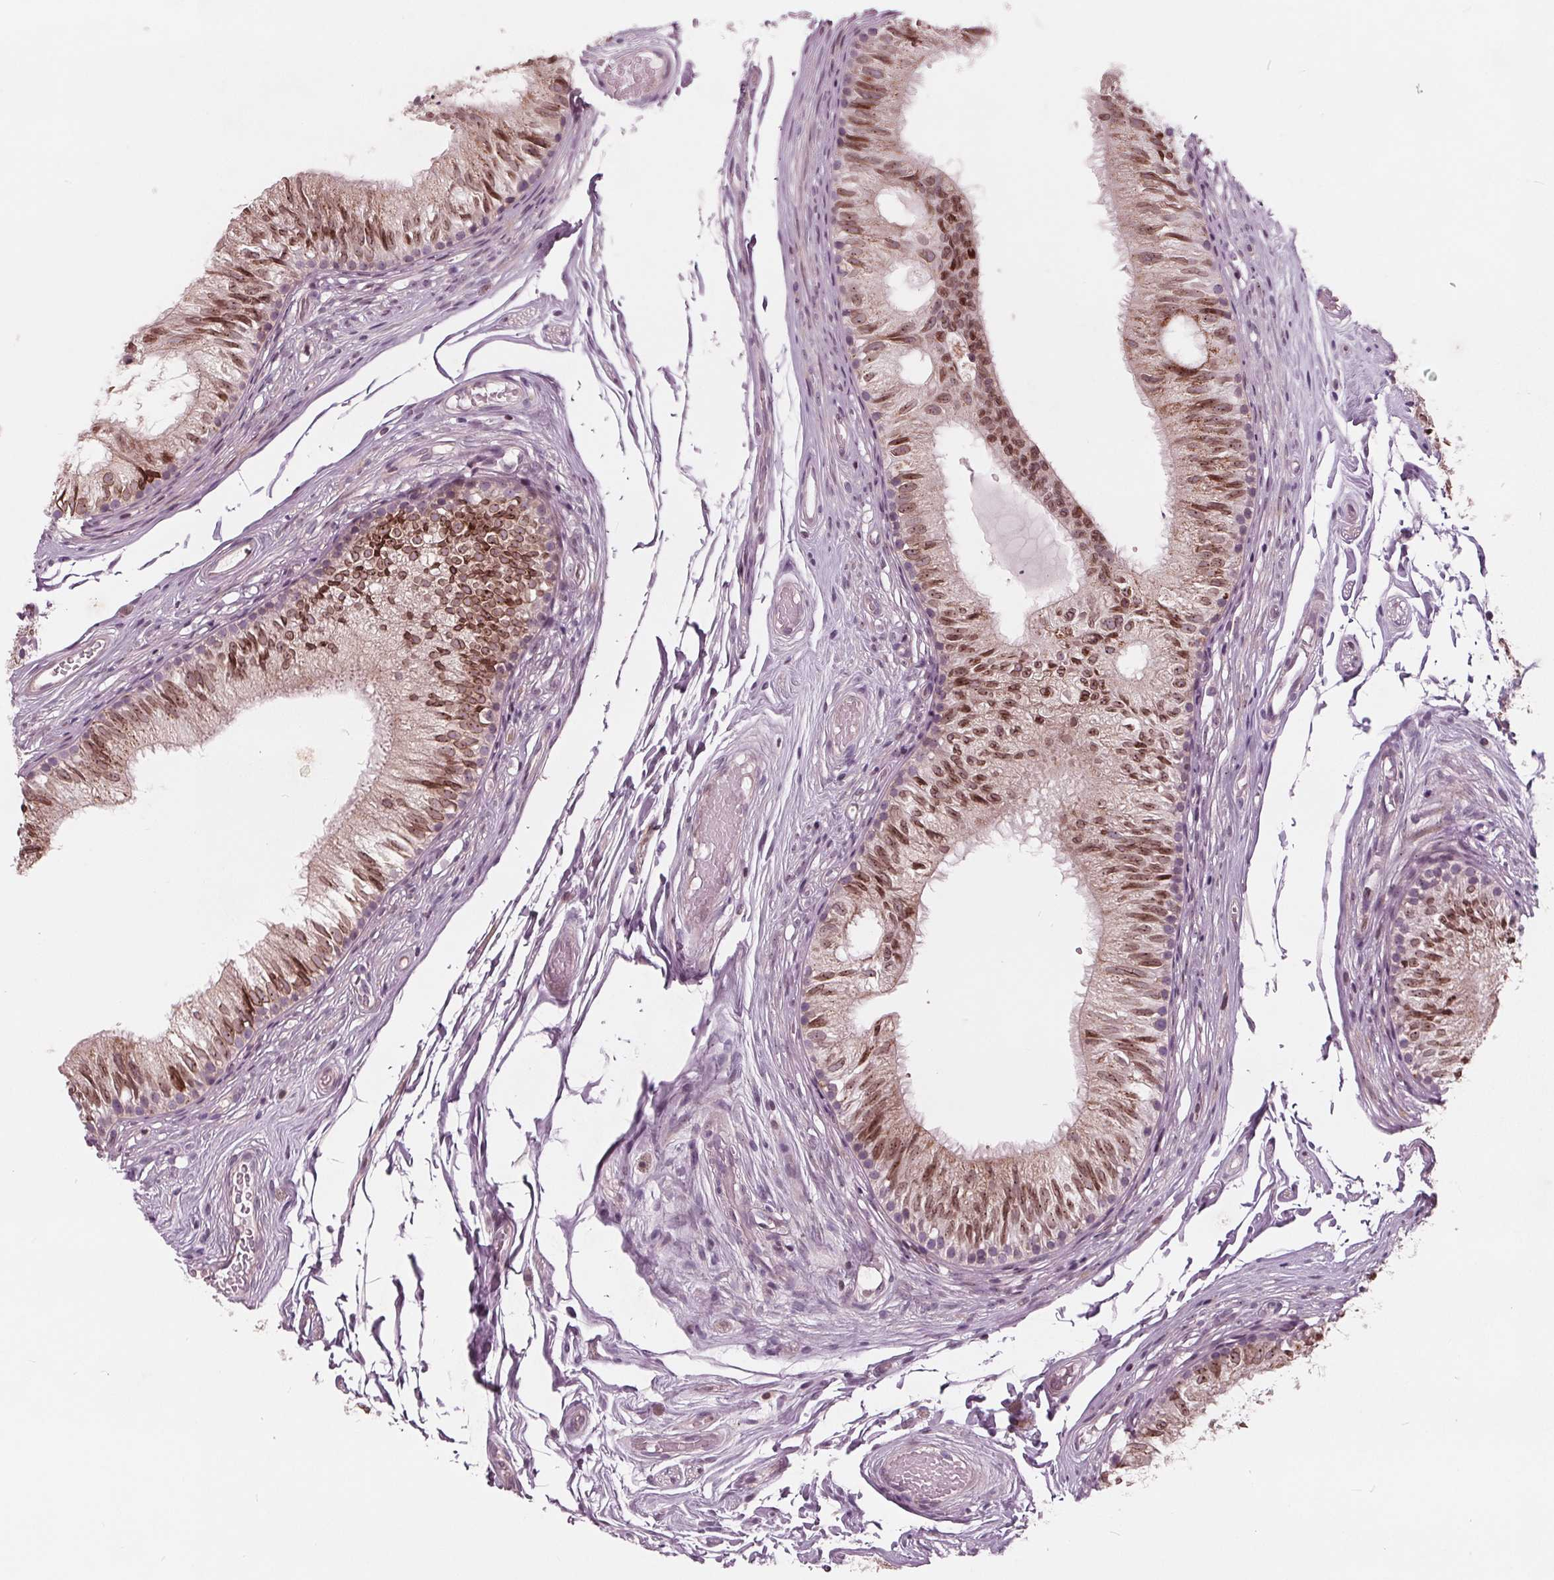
{"staining": {"intensity": "moderate", "quantity": ">75%", "location": "cytoplasmic/membranous,nuclear"}, "tissue": "epididymis", "cell_type": "Glandular cells", "image_type": "normal", "snomed": [{"axis": "morphology", "description": "Normal tissue, NOS"}, {"axis": "topography", "description": "Epididymis"}], "caption": "The histopathology image shows immunohistochemical staining of benign epididymis. There is moderate cytoplasmic/membranous,nuclear staining is appreciated in about >75% of glandular cells.", "gene": "NUP210", "patient": {"sex": "male", "age": 29}}